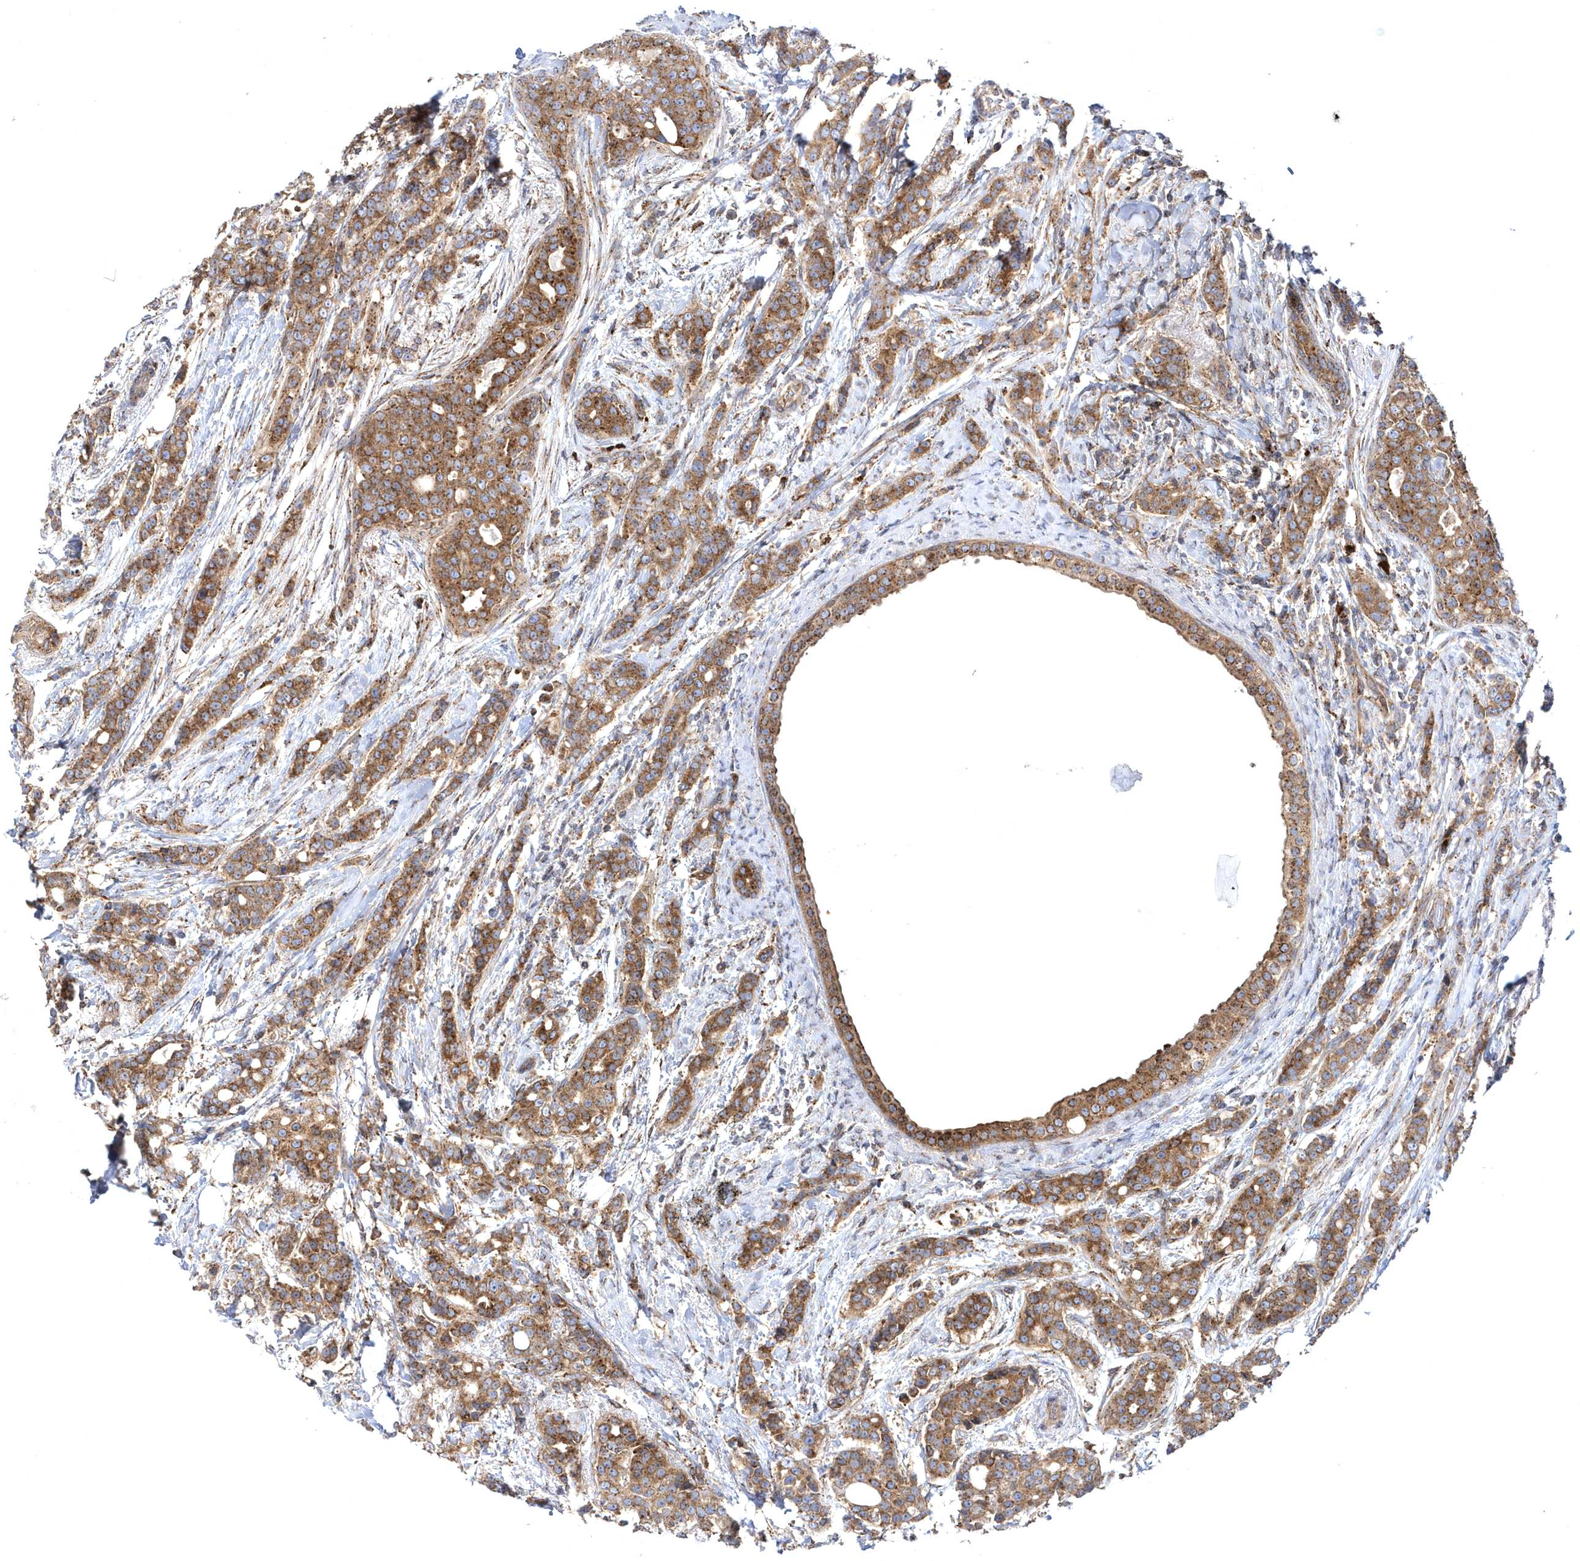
{"staining": {"intensity": "moderate", "quantity": ">75%", "location": "cytoplasmic/membranous"}, "tissue": "breast cancer", "cell_type": "Tumor cells", "image_type": "cancer", "snomed": [{"axis": "morphology", "description": "Lobular carcinoma"}, {"axis": "topography", "description": "Breast"}], "caption": "This histopathology image demonstrates breast lobular carcinoma stained with IHC to label a protein in brown. The cytoplasmic/membranous of tumor cells show moderate positivity for the protein. Nuclei are counter-stained blue.", "gene": "COPB2", "patient": {"sex": "female", "age": 51}}